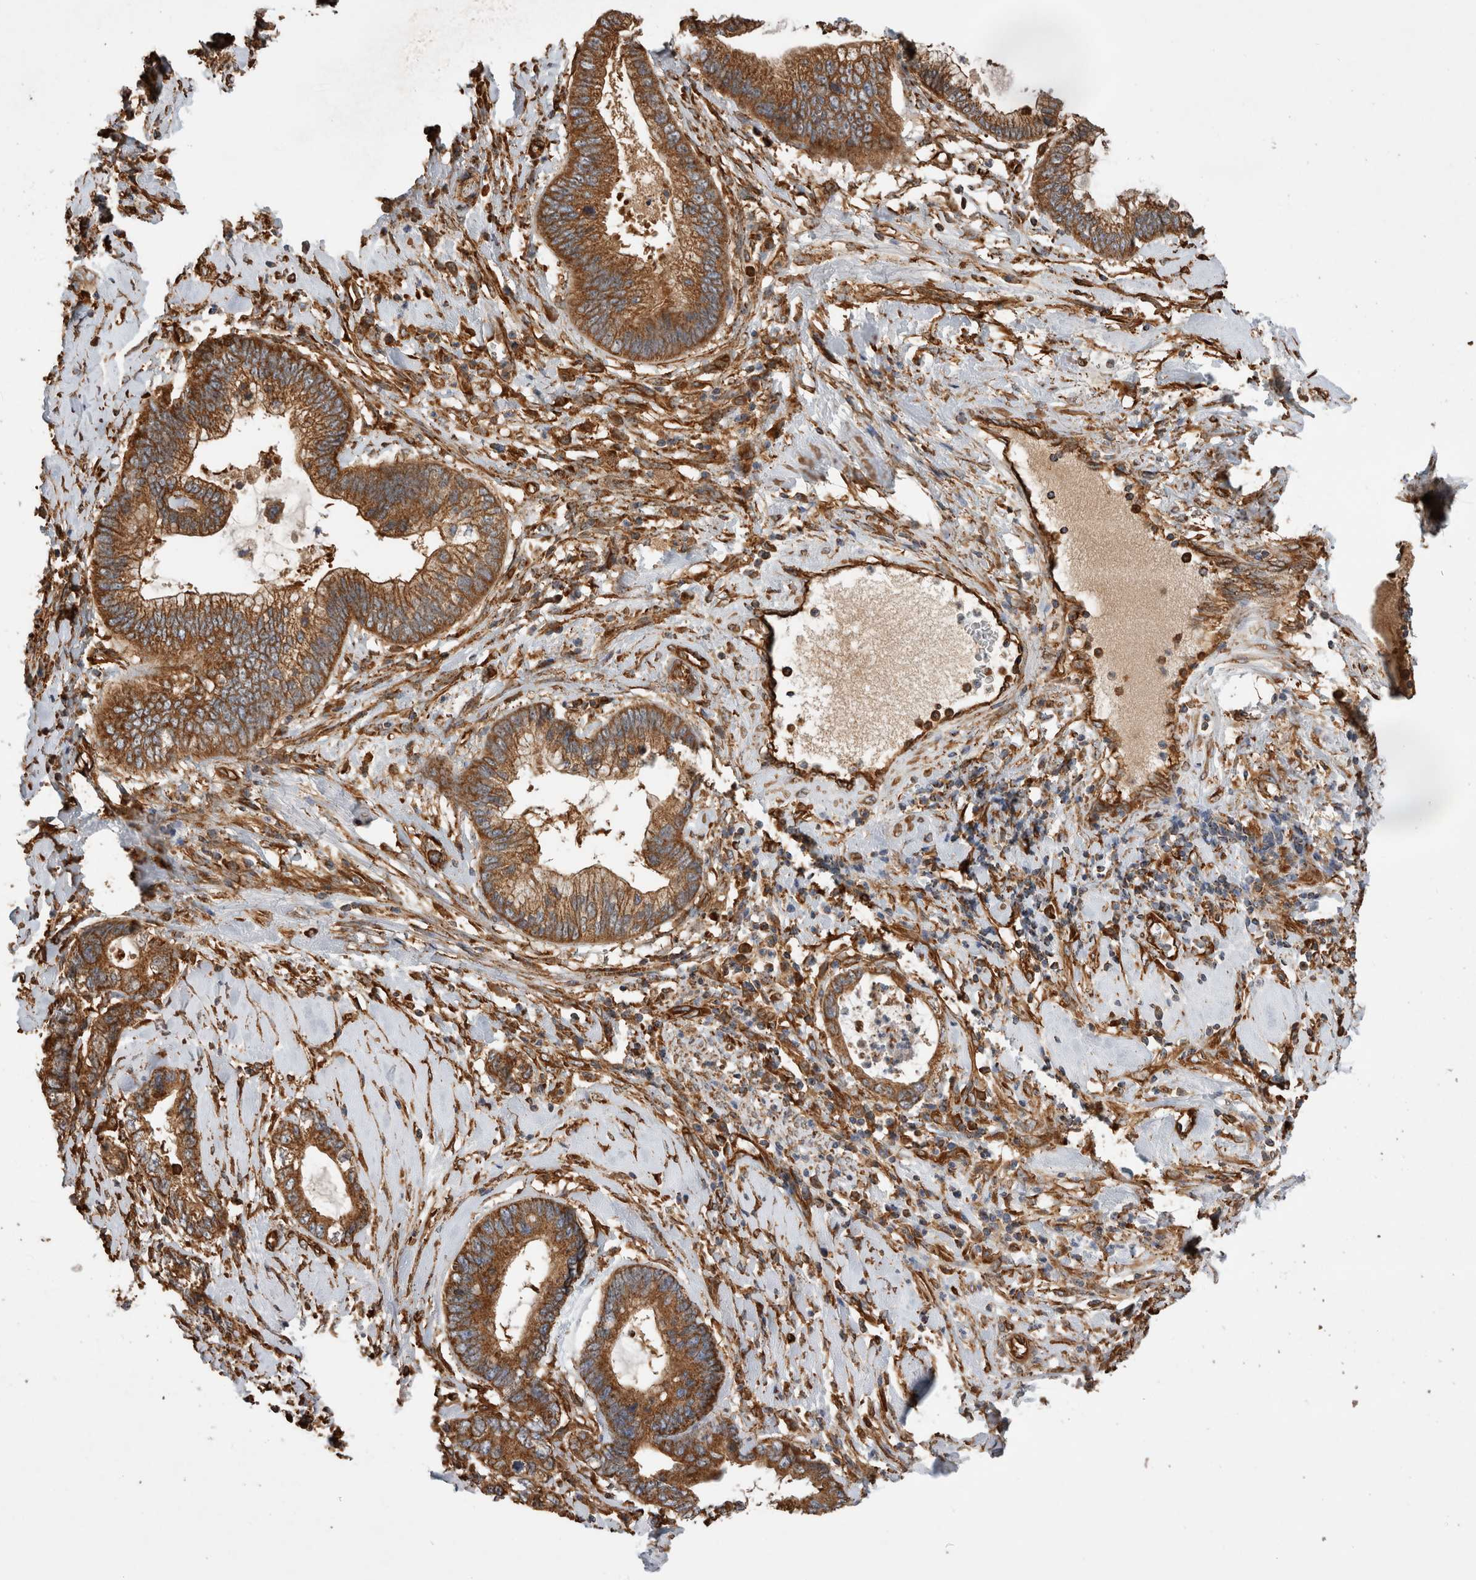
{"staining": {"intensity": "moderate", "quantity": ">75%", "location": "cytoplasmic/membranous"}, "tissue": "cervical cancer", "cell_type": "Tumor cells", "image_type": "cancer", "snomed": [{"axis": "morphology", "description": "Adenocarcinoma, NOS"}, {"axis": "topography", "description": "Cervix"}], "caption": "A brown stain labels moderate cytoplasmic/membranous expression of a protein in human cervical cancer (adenocarcinoma) tumor cells.", "gene": "ZNF397", "patient": {"sex": "female", "age": 44}}